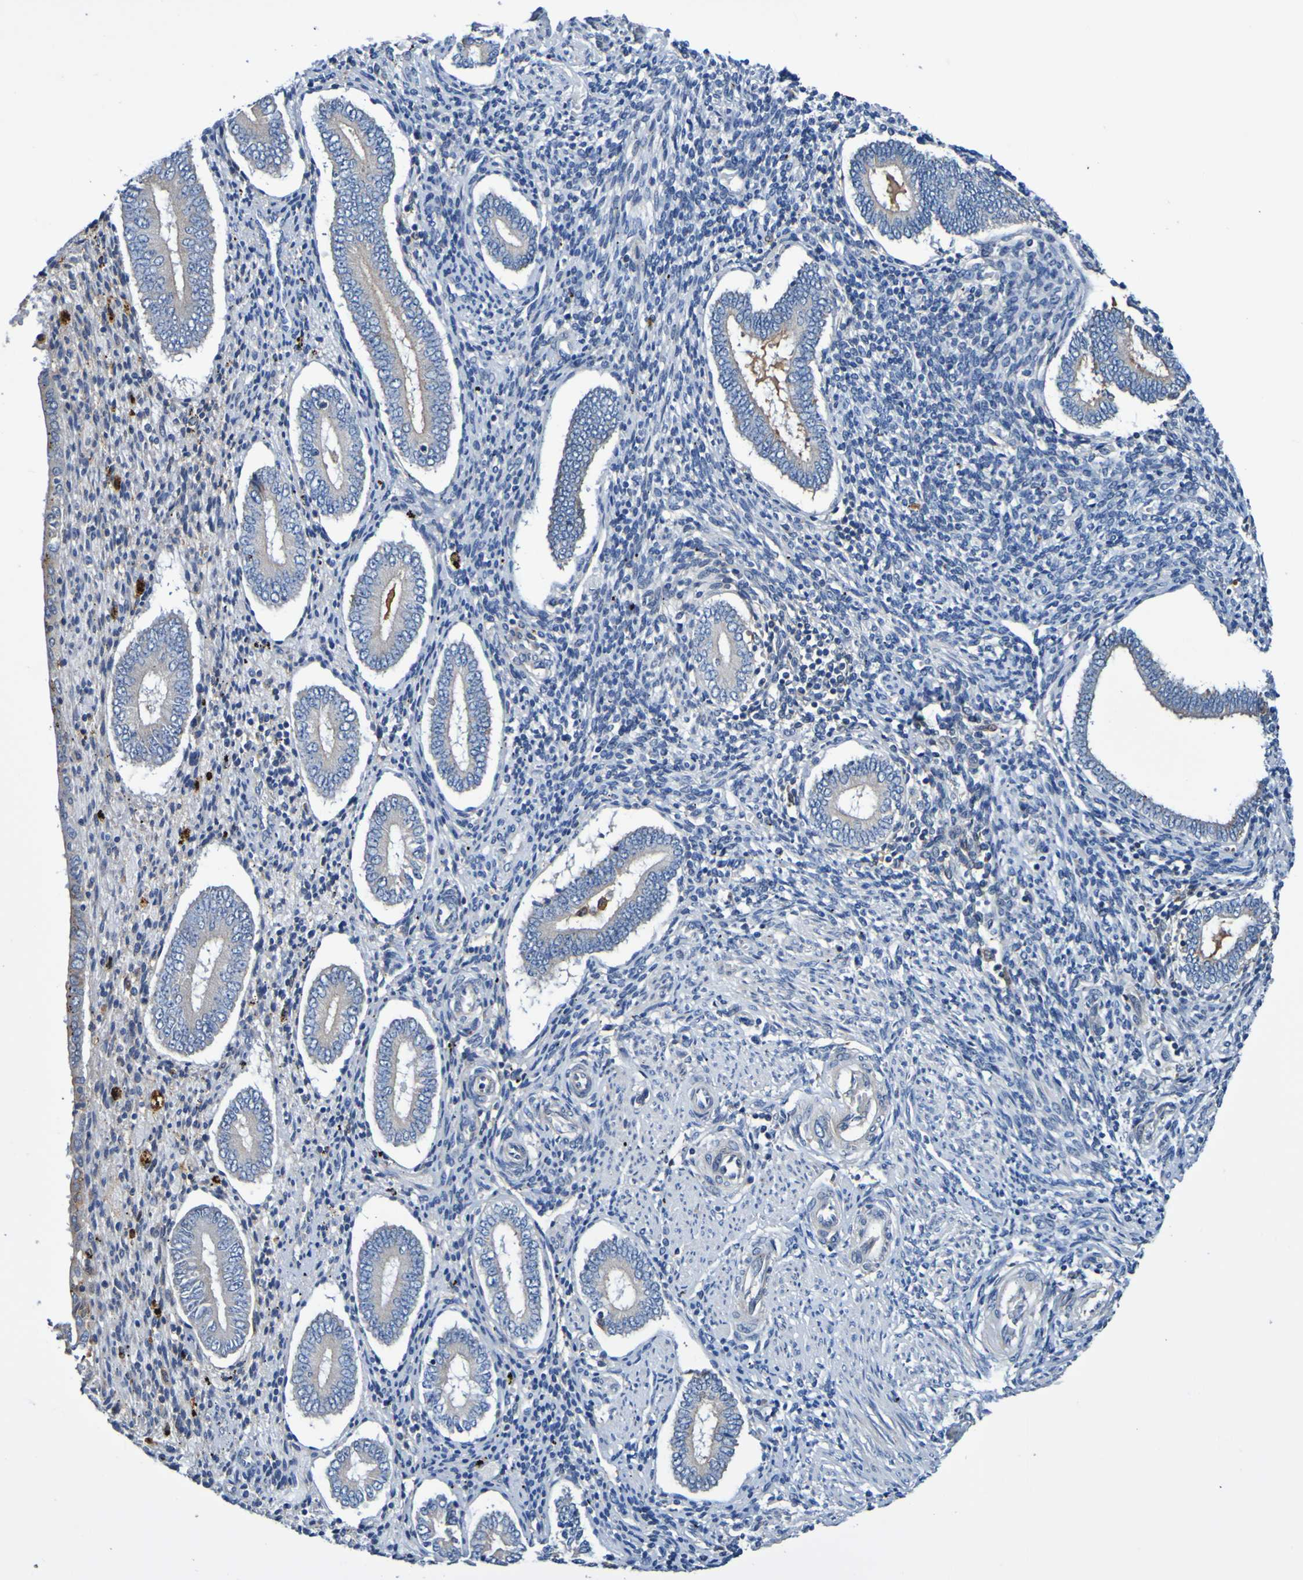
{"staining": {"intensity": "negative", "quantity": "none", "location": "none"}, "tissue": "endometrium", "cell_type": "Cells in endometrial stroma", "image_type": "normal", "snomed": [{"axis": "morphology", "description": "Normal tissue, NOS"}, {"axis": "topography", "description": "Endometrium"}], "caption": "The micrograph reveals no significant staining in cells in endometrial stroma of endometrium. (Stains: DAB (3,3'-diaminobenzidine) immunohistochemistry (IHC) with hematoxylin counter stain, Microscopy: brightfield microscopy at high magnification).", "gene": "METAP2", "patient": {"sex": "female", "age": 42}}